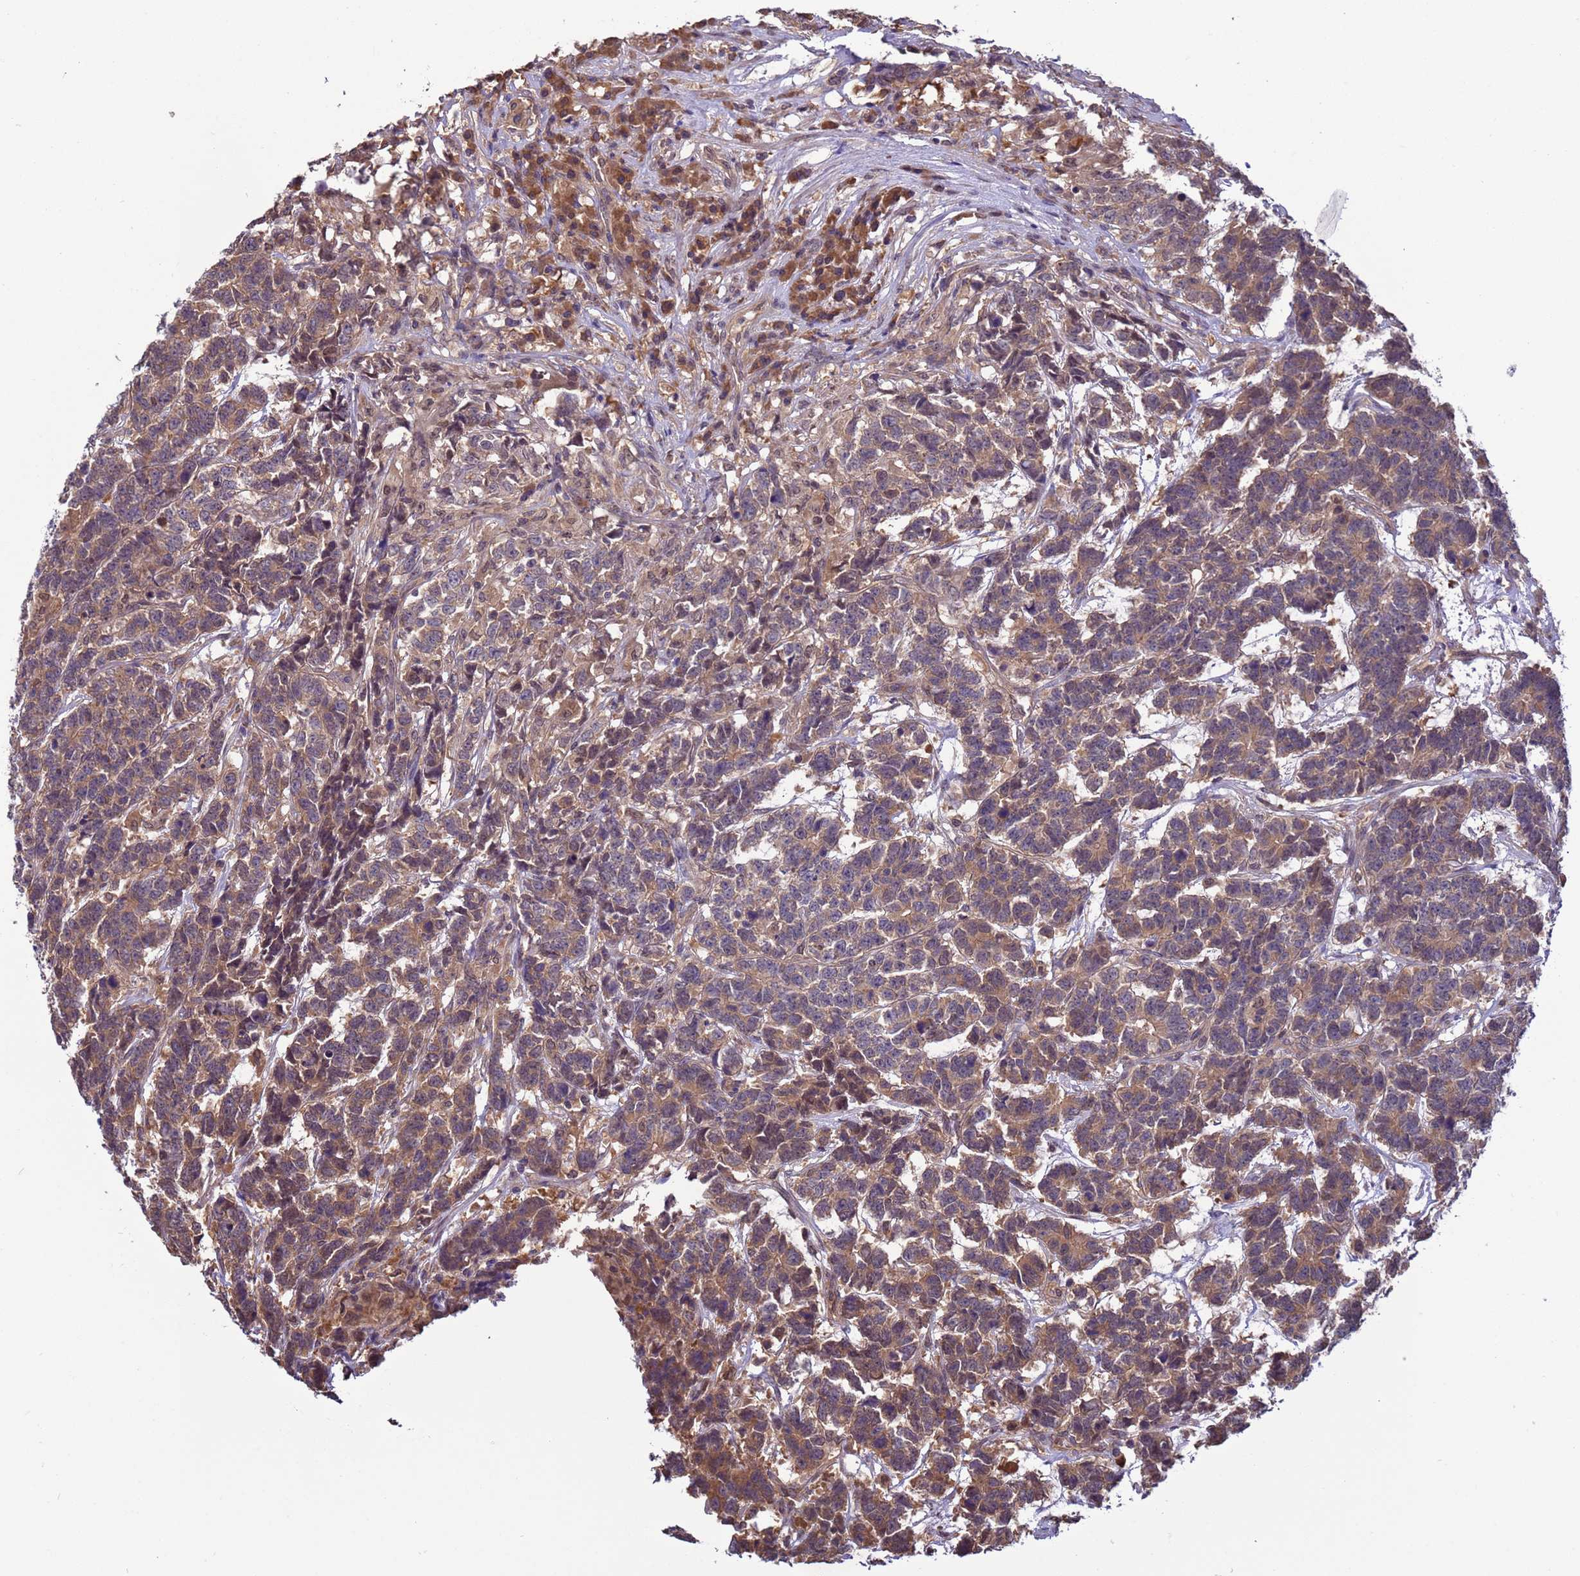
{"staining": {"intensity": "weak", "quantity": ">75%", "location": "cytoplasmic/membranous"}, "tissue": "testis cancer", "cell_type": "Tumor cells", "image_type": "cancer", "snomed": [{"axis": "morphology", "description": "Carcinoma, Embryonal, NOS"}, {"axis": "topography", "description": "Testis"}], "caption": "About >75% of tumor cells in testis cancer (embryonal carcinoma) show weak cytoplasmic/membranous protein staining as visualized by brown immunohistochemical staining.", "gene": "ZFP69B", "patient": {"sex": "male", "age": 26}}